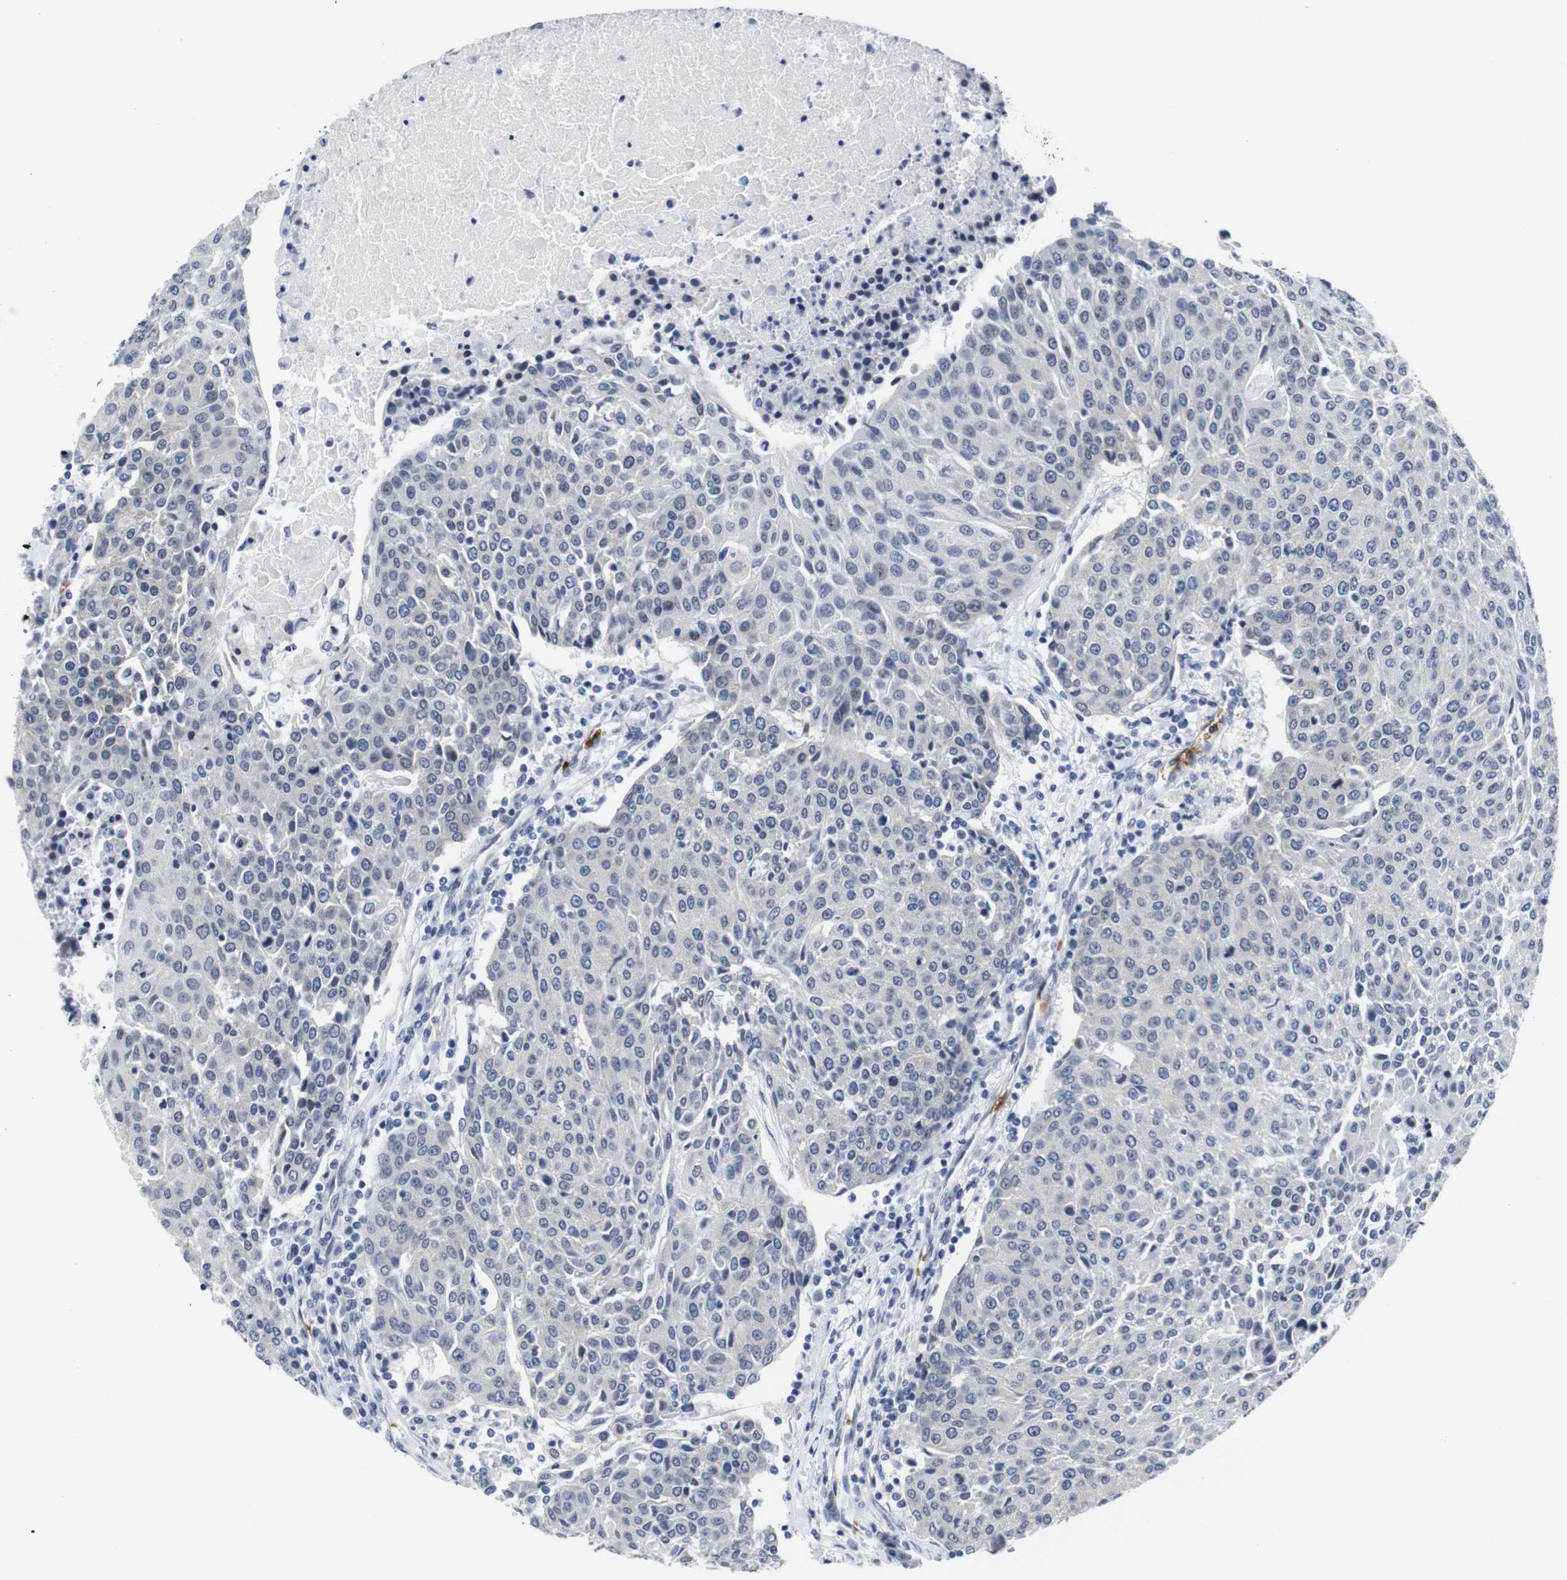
{"staining": {"intensity": "negative", "quantity": "none", "location": "none"}, "tissue": "urothelial cancer", "cell_type": "Tumor cells", "image_type": "cancer", "snomed": [{"axis": "morphology", "description": "Urothelial carcinoma, High grade"}, {"axis": "topography", "description": "Urinary bladder"}], "caption": "This micrograph is of urothelial cancer stained with immunohistochemistry (IHC) to label a protein in brown with the nuclei are counter-stained blue. There is no staining in tumor cells.", "gene": "SOCS3", "patient": {"sex": "female", "age": 85}}